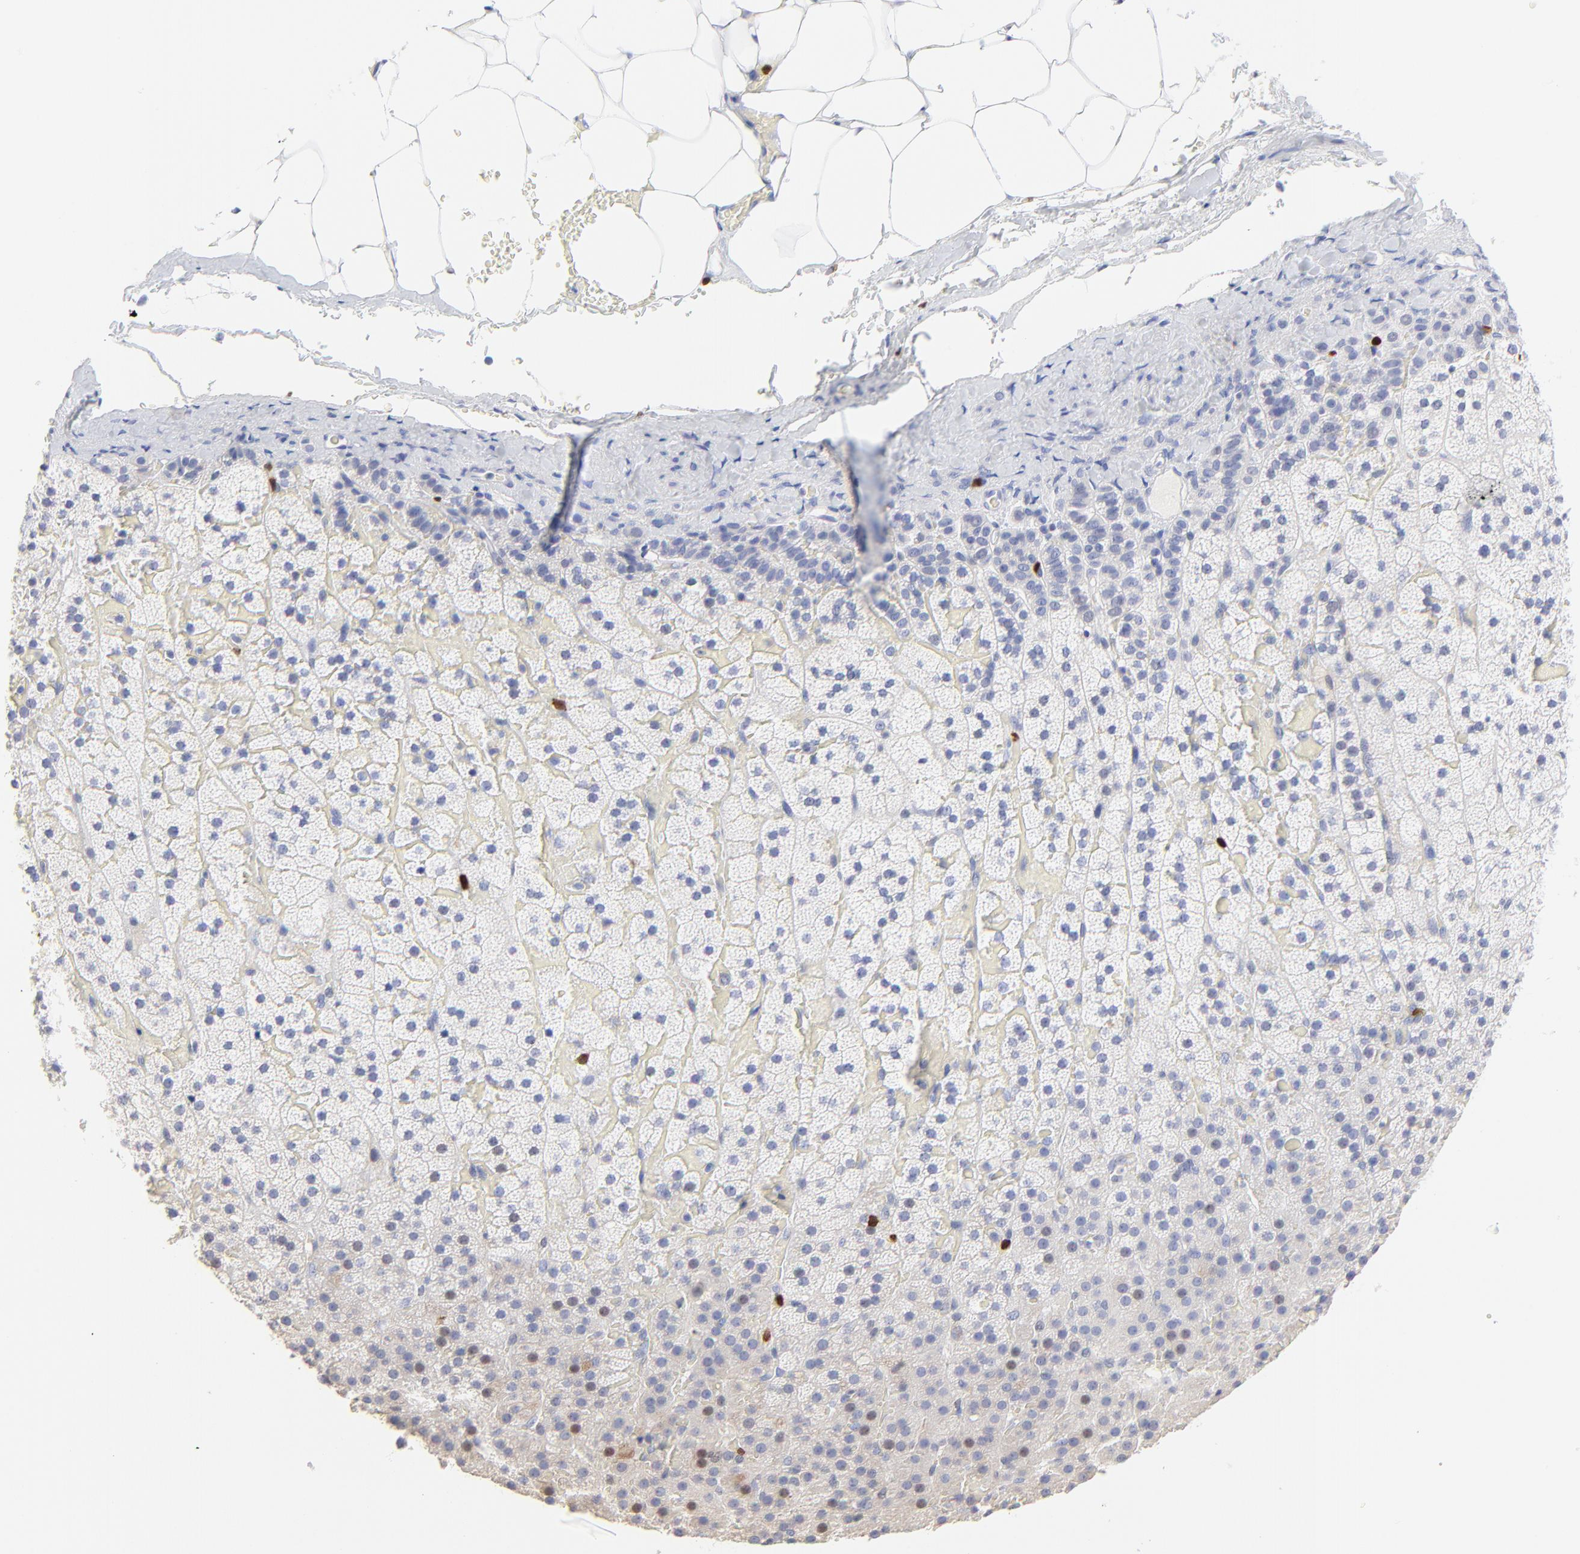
{"staining": {"intensity": "negative", "quantity": "none", "location": "none"}, "tissue": "adrenal gland", "cell_type": "Glandular cells", "image_type": "normal", "snomed": [{"axis": "morphology", "description": "Normal tissue, NOS"}, {"axis": "topography", "description": "Adrenal gland"}], "caption": "IHC image of unremarkable adrenal gland: human adrenal gland stained with DAB (3,3'-diaminobenzidine) shows no significant protein expression in glandular cells.", "gene": "ZAP70", "patient": {"sex": "male", "age": 35}}